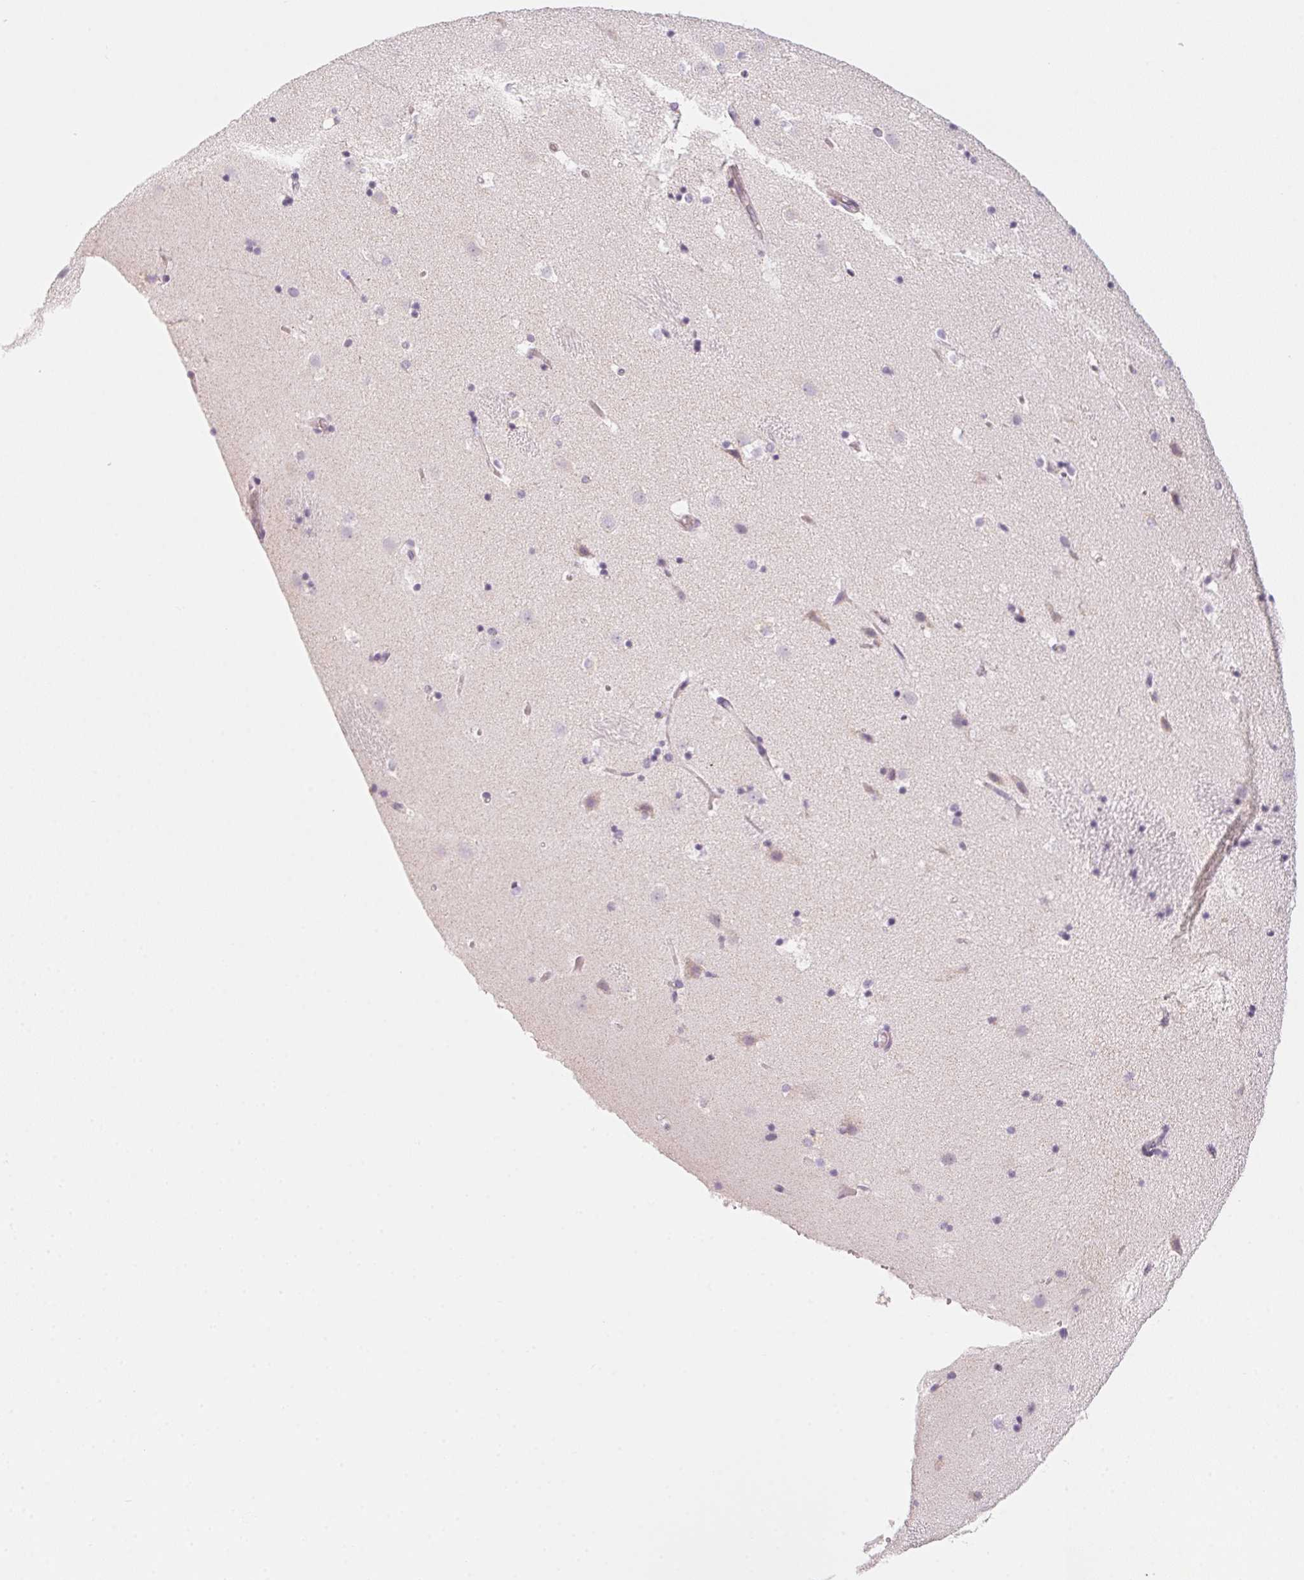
{"staining": {"intensity": "negative", "quantity": "none", "location": "none"}, "tissue": "caudate", "cell_type": "Glial cells", "image_type": "normal", "snomed": [{"axis": "morphology", "description": "Normal tissue, NOS"}, {"axis": "topography", "description": "Lateral ventricle wall"}], "caption": "Protein analysis of unremarkable caudate demonstrates no significant expression in glial cells. (Stains: DAB immunohistochemistry (IHC) with hematoxylin counter stain, Microscopy: brightfield microscopy at high magnification).", "gene": "PRPH", "patient": {"sex": "male", "age": 37}}